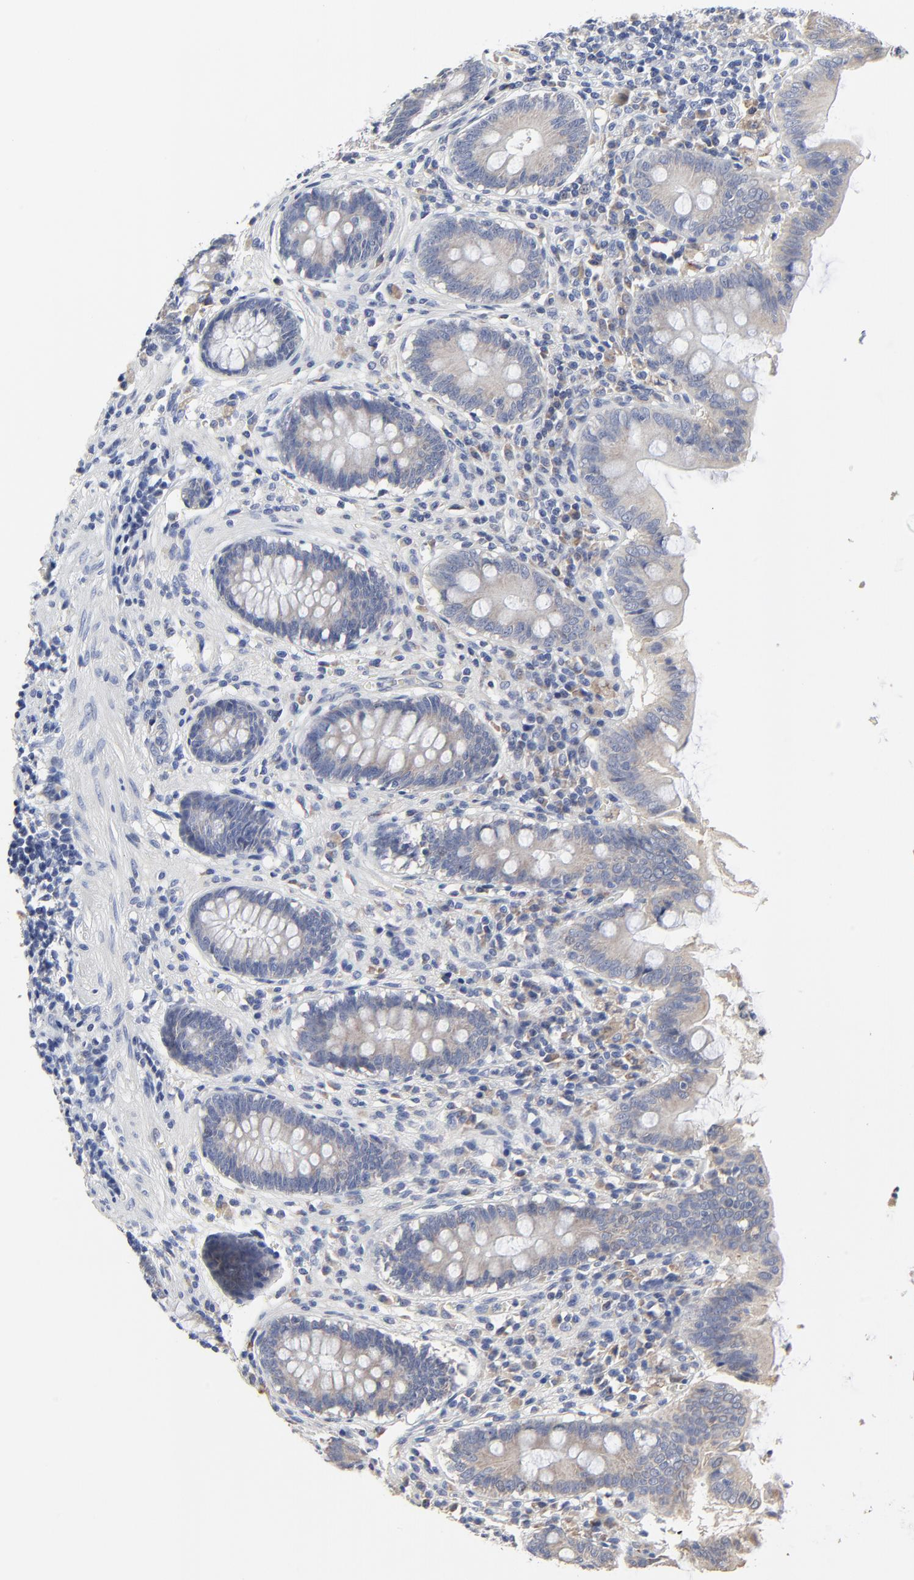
{"staining": {"intensity": "weak", "quantity": ">75%", "location": "cytoplasmic/membranous"}, "tissue": "appendix", "cell_type": "Glandular cells", "image_type": "normal", "snomed": [{"axis": "morphology", "description": "Normal tissue, NOS"}, {"axis": "topography", "description": "Appendix"}], "caption": "This is an image of immunohistochemistry (IHC) staining of benign appendix, which shows weak expression in the cytoplasmic/membranous of glandular cells.", "gene": "DHRSX", "patient": {"sex": "female", "age": 50}}